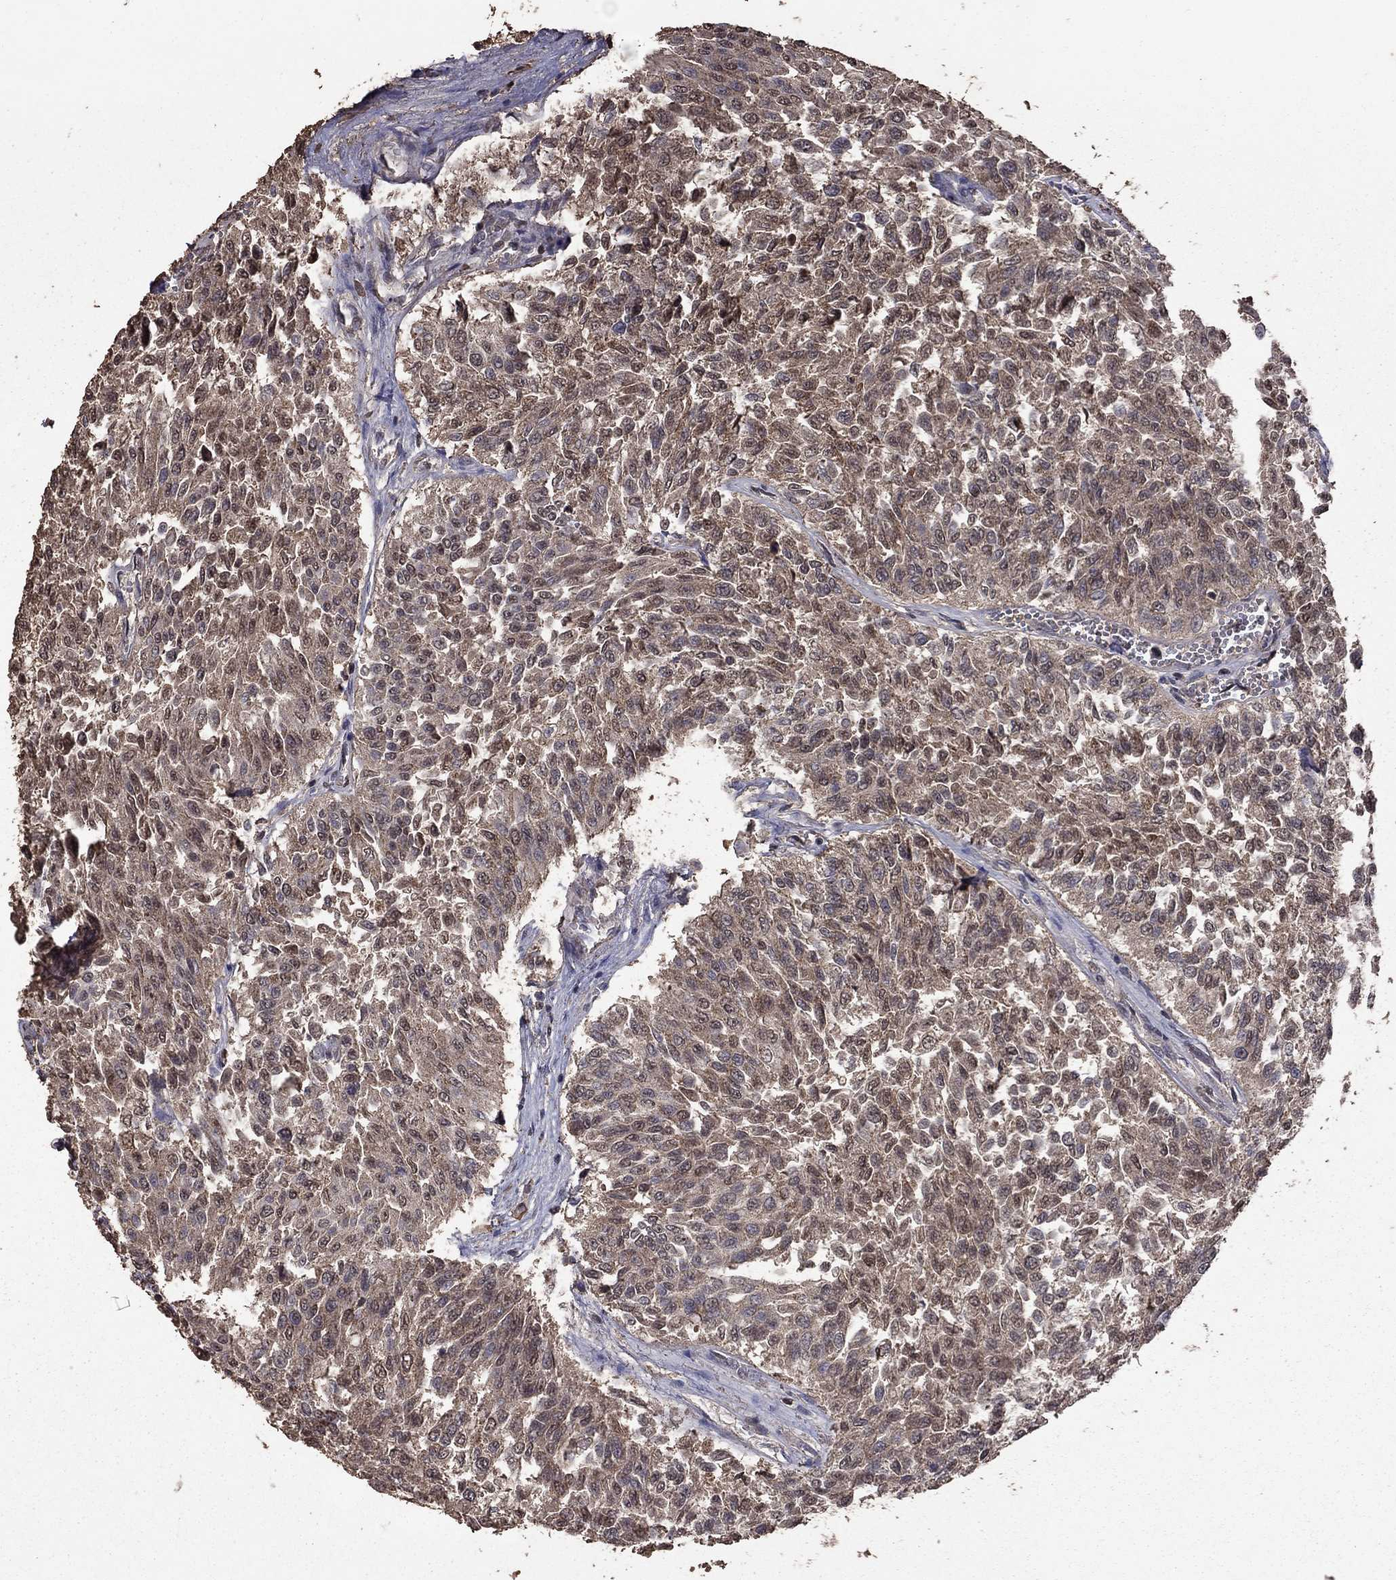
{"staining": {"intensity": "negative", "quantity": "none", "location": "none"}, "tissue": "urothelial cancer", "cell_type": "Tumor cells", "image_type": "cancer", "snomed": [{"axis": "morphology", "description": "Urothelial carcinoma, Low grade"}, {"axis": "topography", "description": "Urinary bladder"}], "caption": "An immunohistochemistry (IHC) photomicrograph of urothelial carcinoma (low-grade) is shown. There is no staining in tumor cells of urothelial carcinoma (low-grade).", "gene": "SERPINA5", "patient": {"sex": "male", "age": 78}}